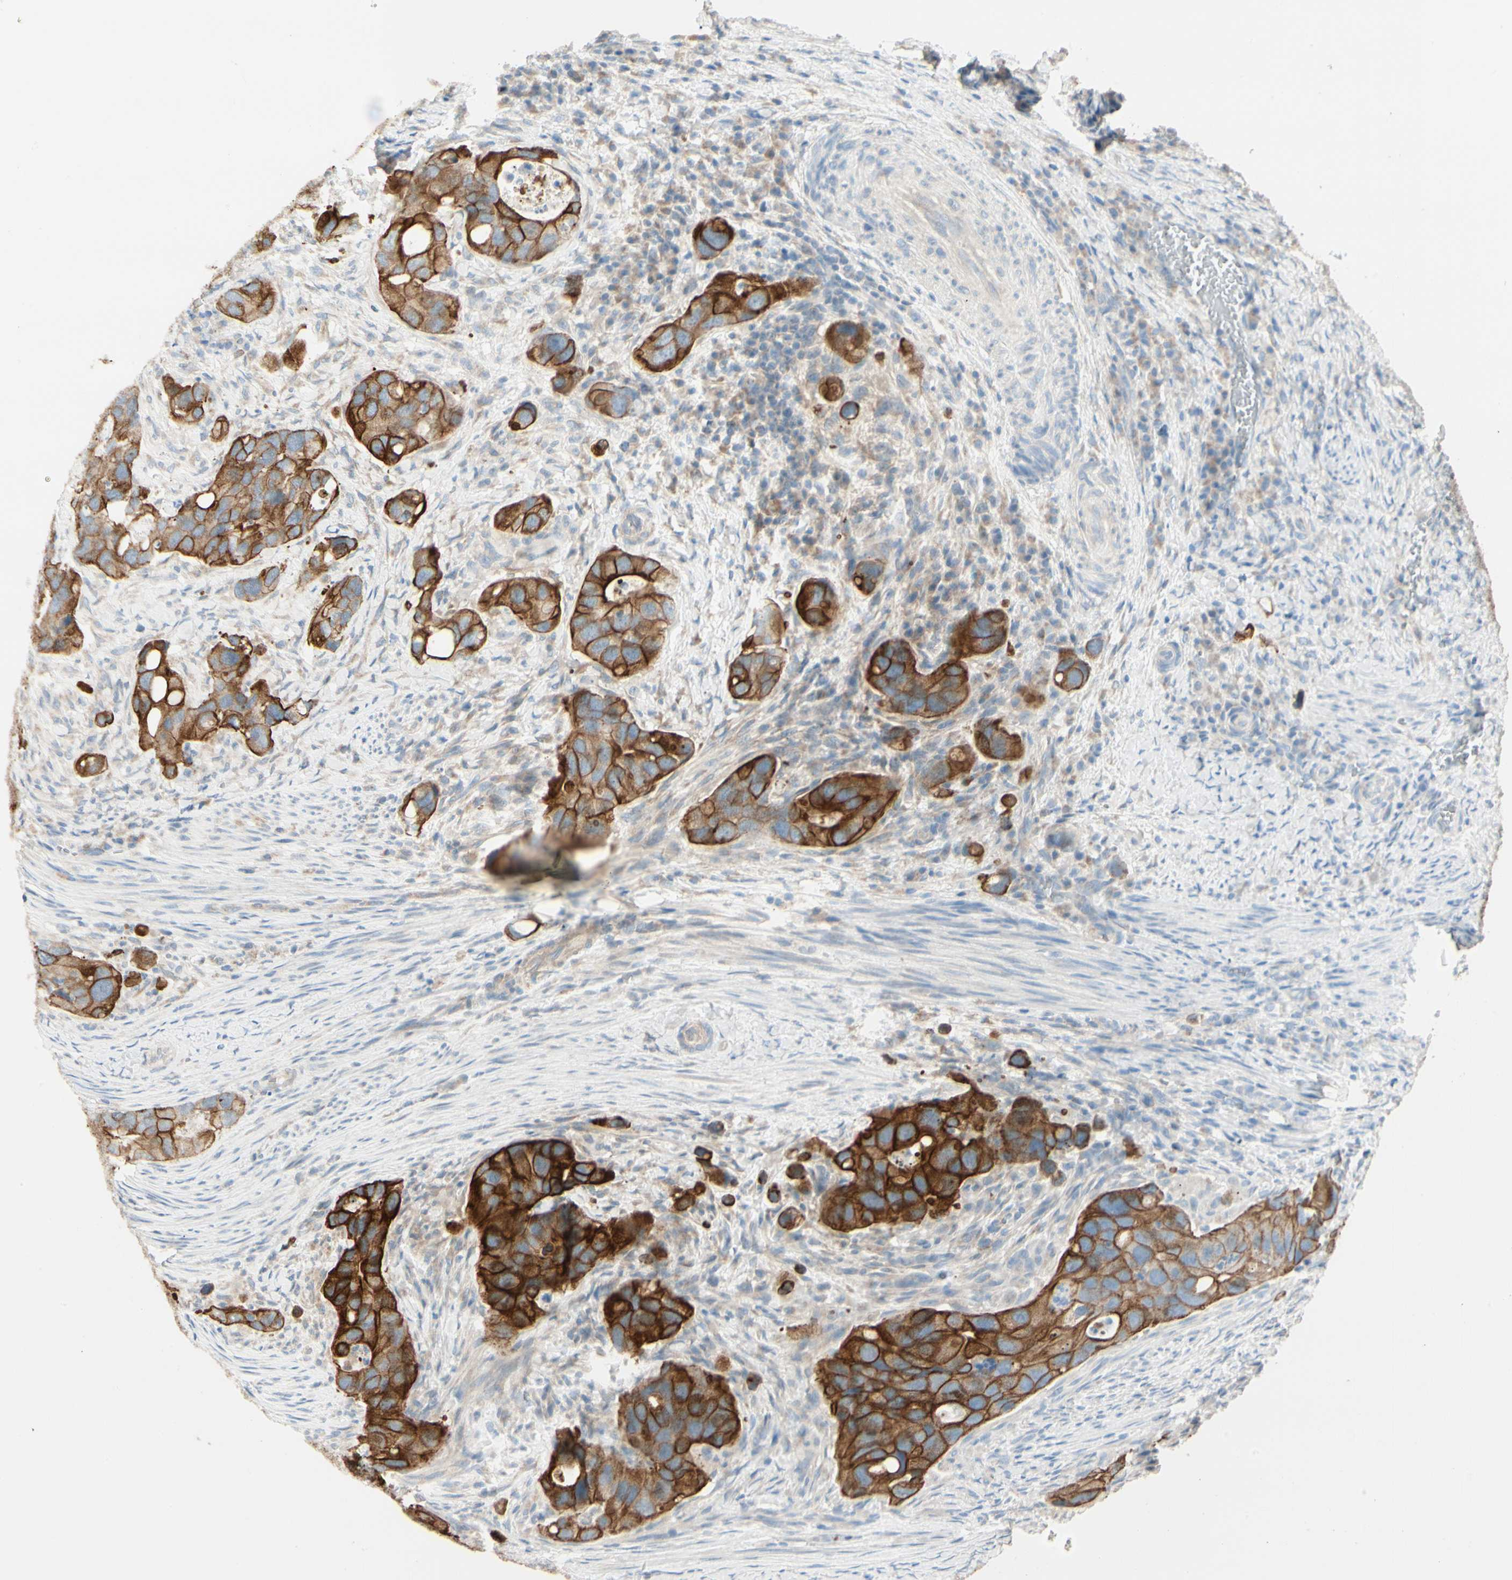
{"staining": {"intensity": "strong", "quantity": ">75%", "location": "cytoplasmic/membranous"}, "tissue": "colorectal cancer", "cell_type": "Tumor cells", "image_type": "cancer", "snomed": [{"axis": "morphology", "description": "Adenocarcinoma, NOS"}, {"axis": "topography", "description": "Rectum"}], "caption": "Immunohistochemical staining of colorectal adenocarcinoma demonstrates high levels of strong cytoplasmic/membranous staining in approximately >75% of tumor cells.", "gene": "DUSP12", "patient": {"sex": "female", "age": 57}}